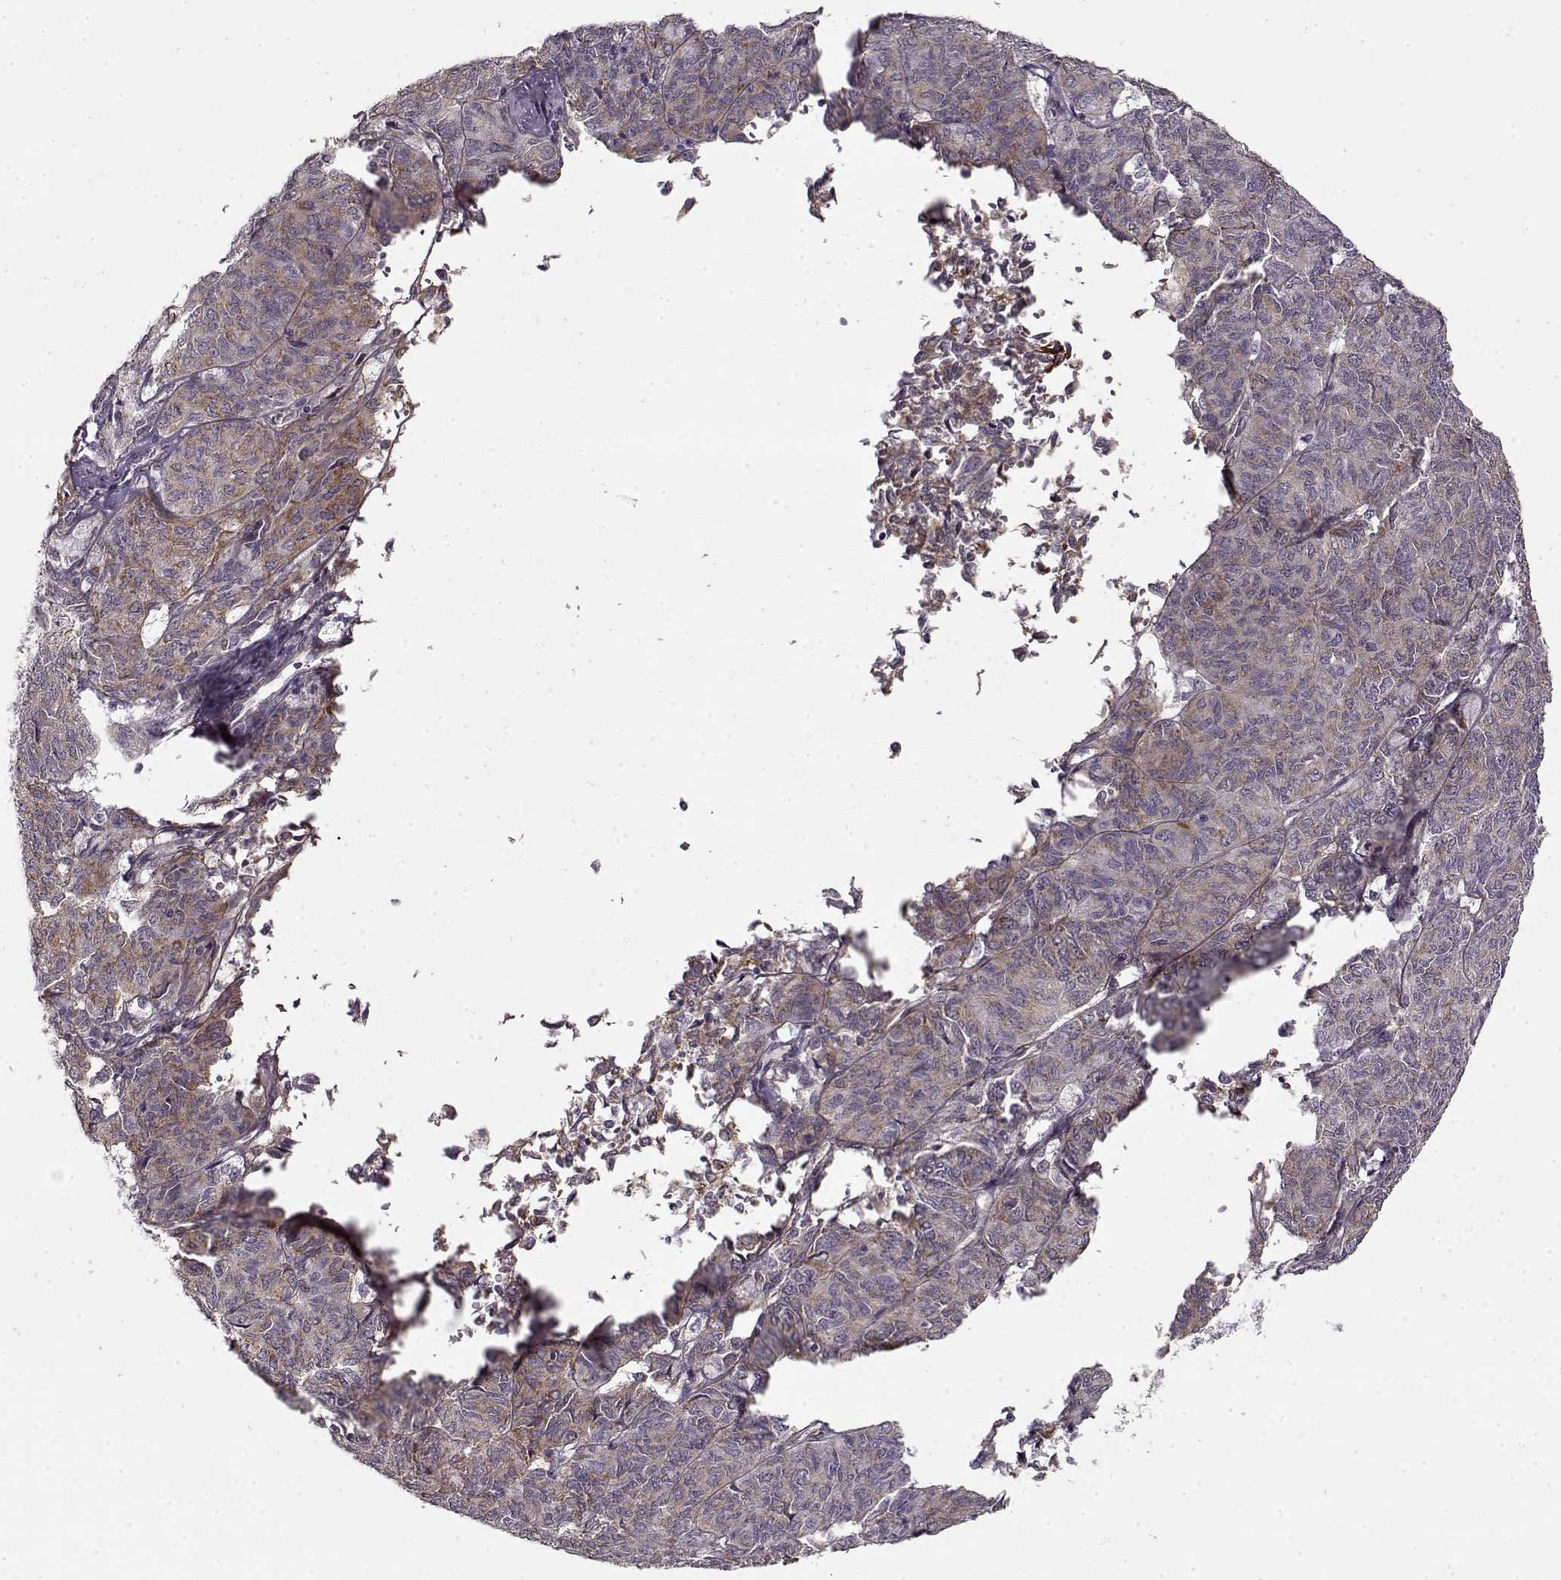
{"staining": {"intensity": "moderate", "quantity": "<25%", "location": "cytoplasmic/membranous"}, "tissue": "ovarian cancer", "cell_type": "Tumor cells", "image_type": "cancer", "snomed": [{"axis": "morphology", "description": "Carcinoma, endometroid"}, {"axis": "topography", "description": "Ovary"}], "caption": "Ovarian cancer (endometroid carcinoma) tissue exhibits moderate cytoplasmic/membranous expression in approximately <25% of tumor cells, visualized by immunohistochemistry.", "gene": "LAMB2", "patient": {"sex": "female", "age": 80}}